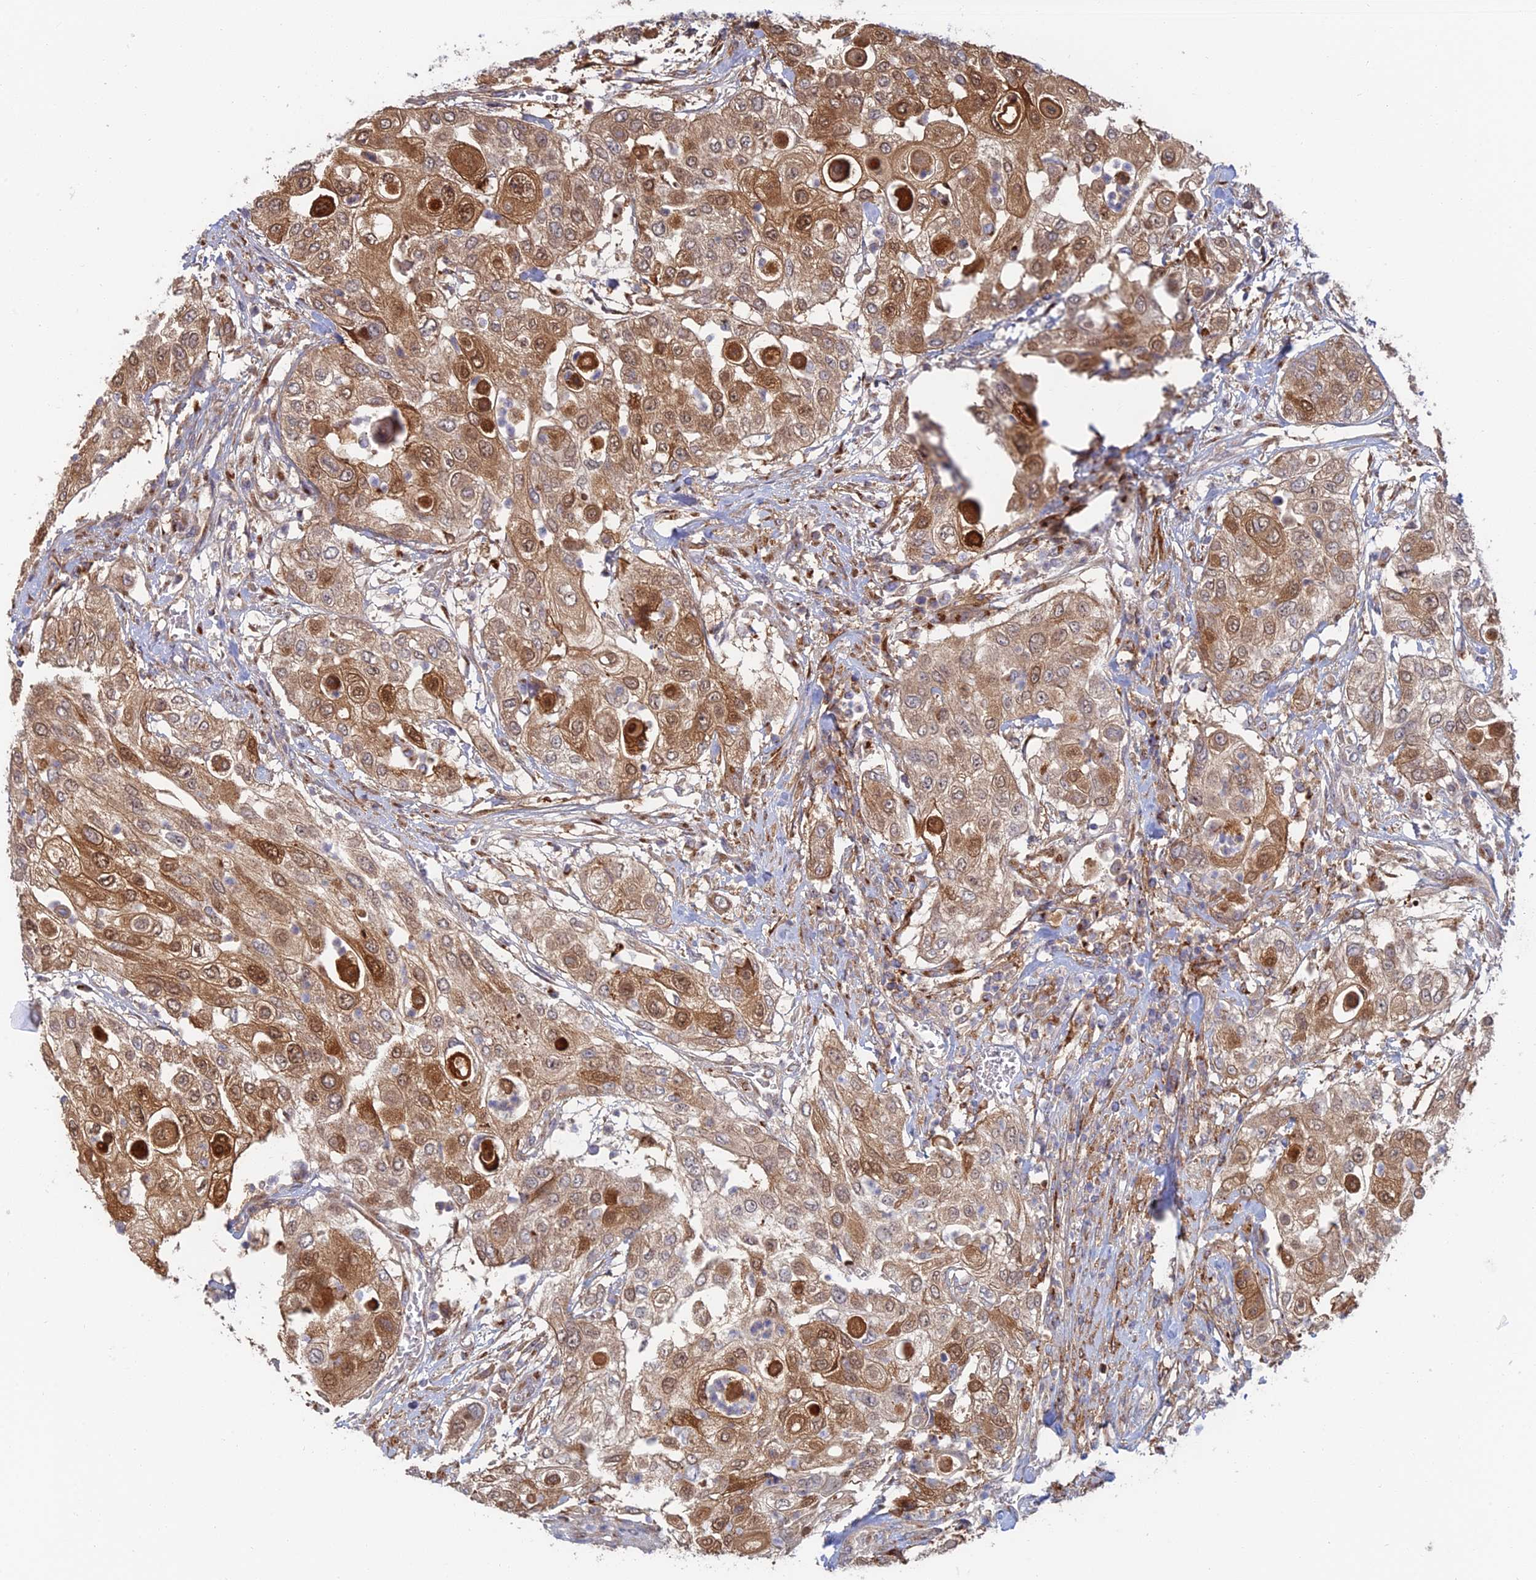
{"staining": {"intensity": "moderate", "quantity": ">75%", "location": "cytoplasmic/membranous,nuclear"}, "tissue": "urothelial cancer", "cell_type": "Tumor cells", "image_type": "cancer", "snomed": [{"axis": "morphology", "description": "Urothelial carcinoma, High grade"}, {"axis": "topography", "description": "Urinary bladder"}], "caption": "High-grade urothelial carcinoma stained with immunohistochemistry reveals moderate cytoplasmic/membranous and nuclear positivity in about >75% of tumor cells.", "gene": "HS2ST1", "patient": {"sex": "female", "age": 79}}